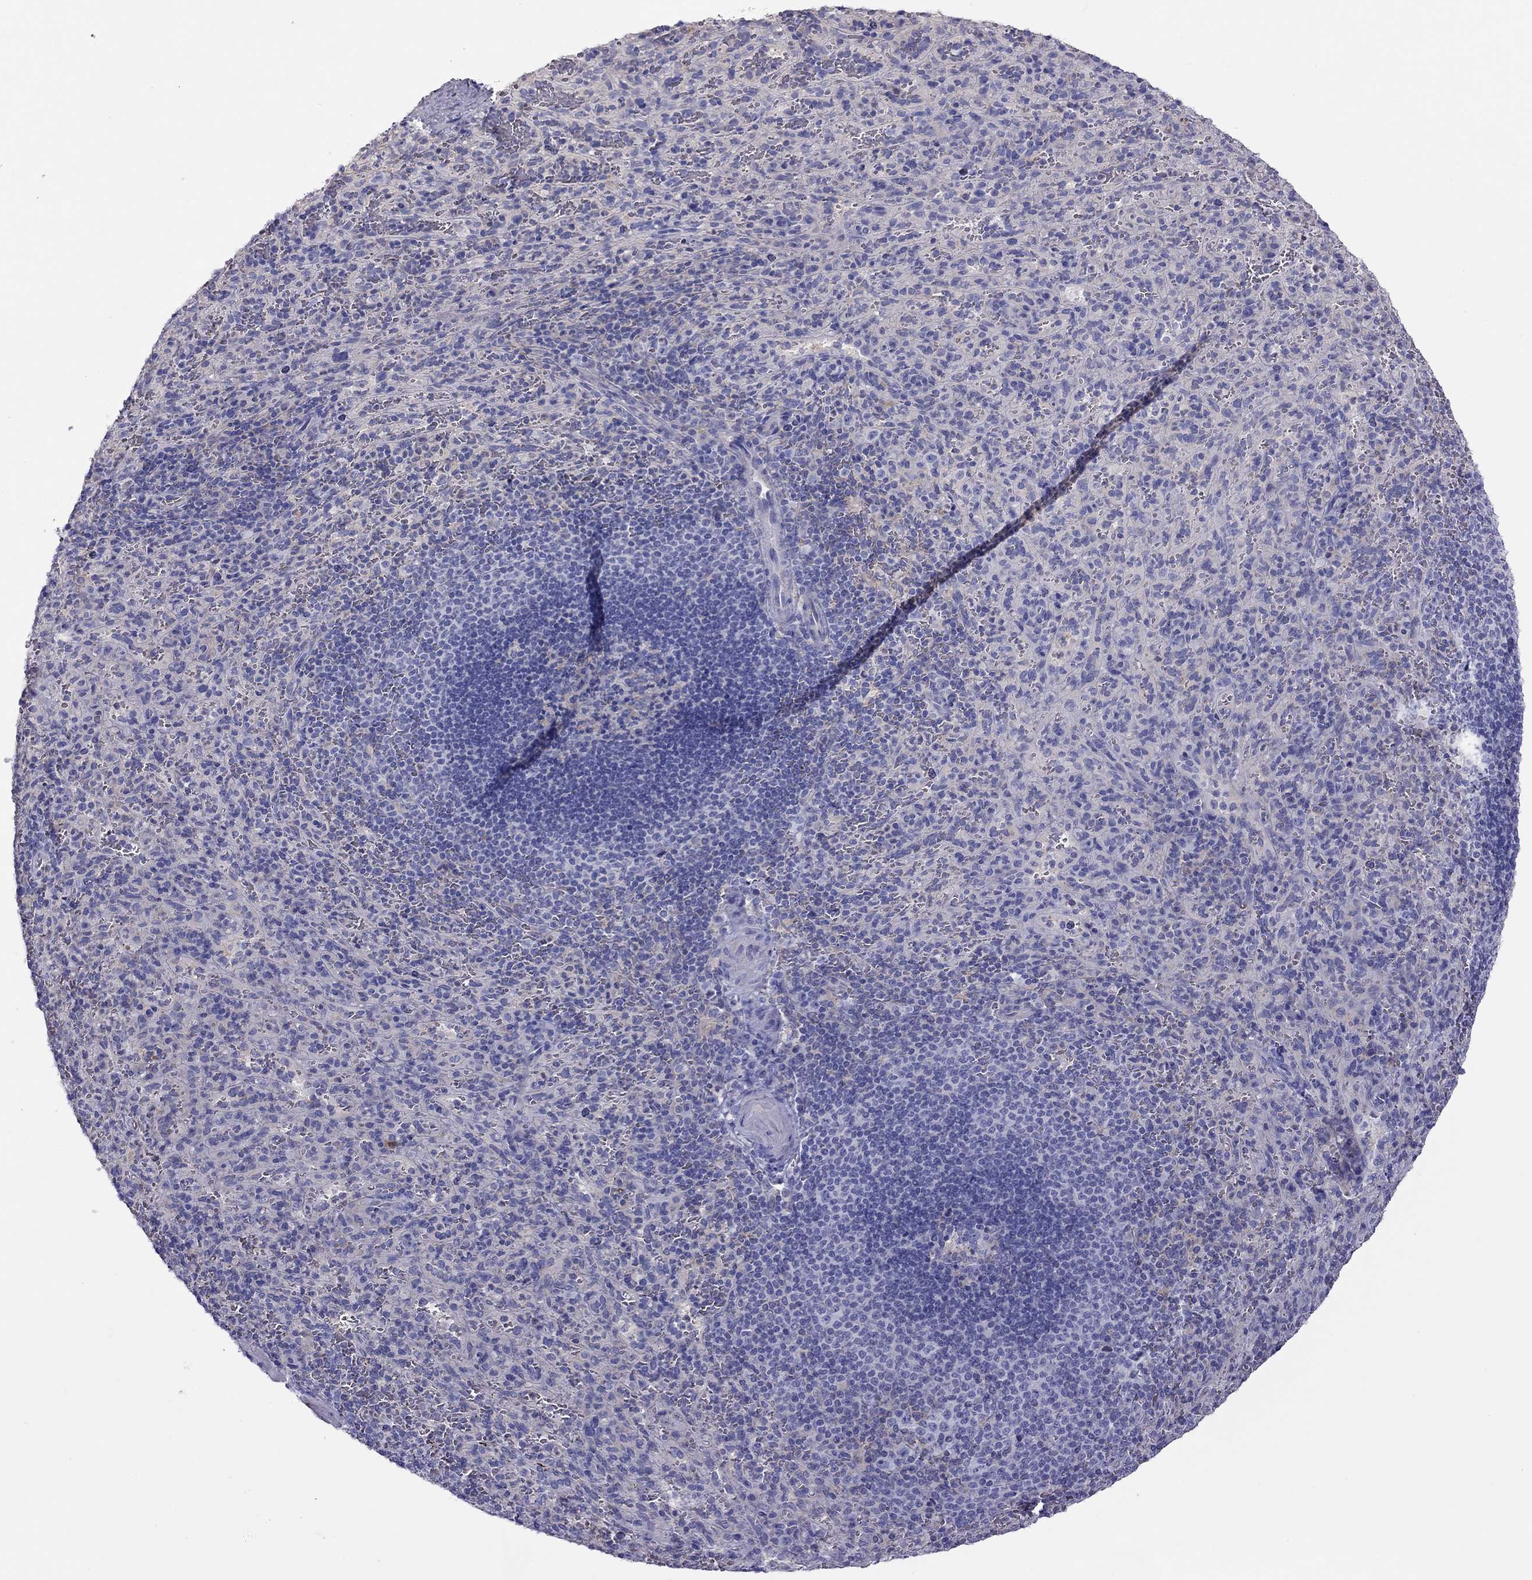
{"staining": {"intensity": "negative", "quantity": "none", "location": "none"}, "tissue": "spleen", "cell_type": "Cells in red pulp", "image_type": "normal", "snomed": [{"axis": "morphology", "description": "Normal tissue, NOS"}, {"axis": "topography", "description": "Spleen"}], "caption": "This is an immunohistochemistry (IHC) micrograph of benign spleen. There is no positivity in cells in red pulp.", "gene": "ALOX15B", "patient": {"sex": "male", "age": 57}}